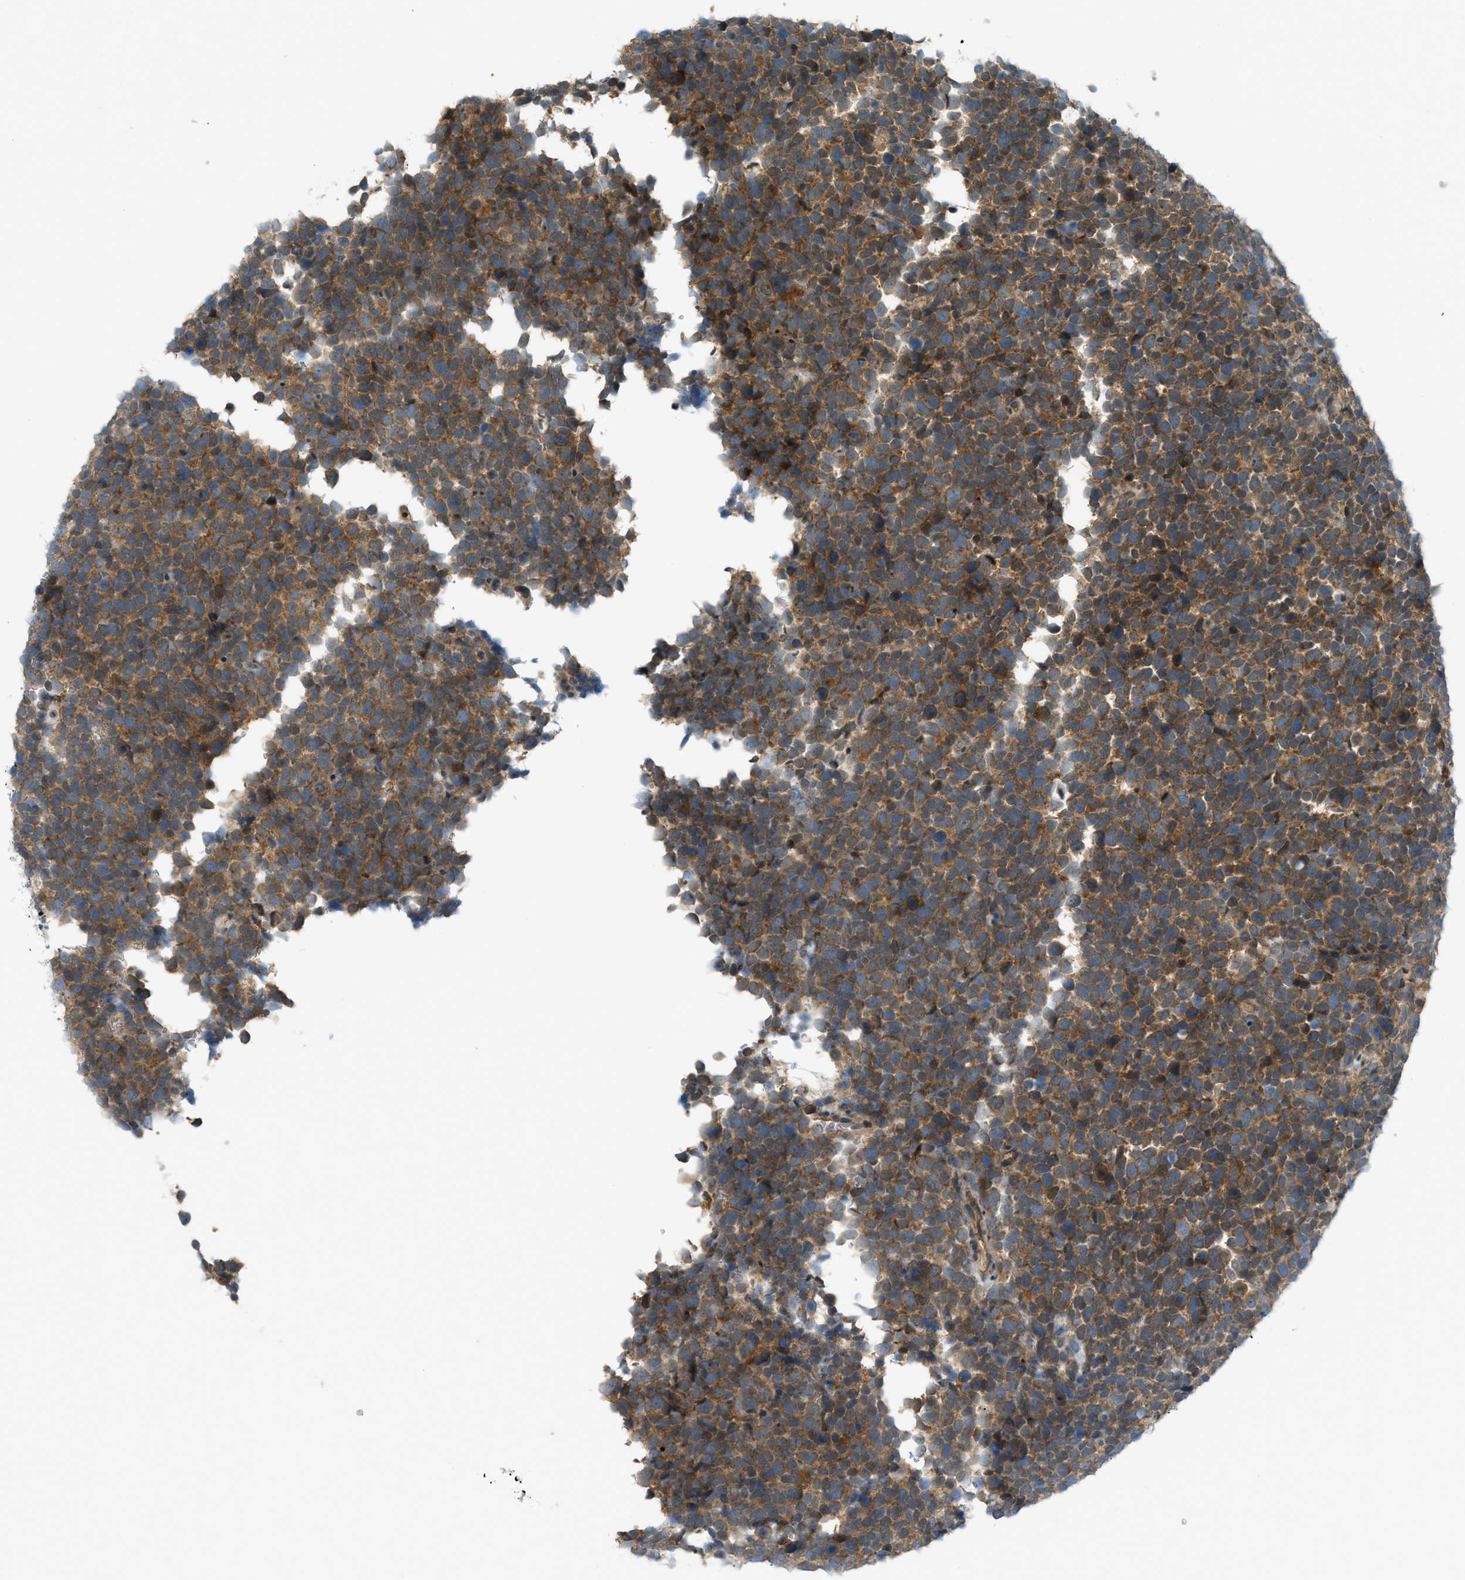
{"staining": {"intensity": "strong", "quantity": ">75%", "location": "cytoplasmic/membranous"}, "tissue": "urothelial cancer", "cell_type": "Tumor cells", "image_type": "cancer", "snomed": [{"axis": "morphology", "description": "Urothelial carcinoma, High grade"}, {"axis": "topography", "description": "Urinary bladder"}], "caption": "A histopathology image of high-grade urothelial carcinoma stained for a protein reveals strong cytoplasmic/membranous brown staining in tumor cells.", "gene": "DYRK1A", "patient": {"sex": "female", "age": 82}}